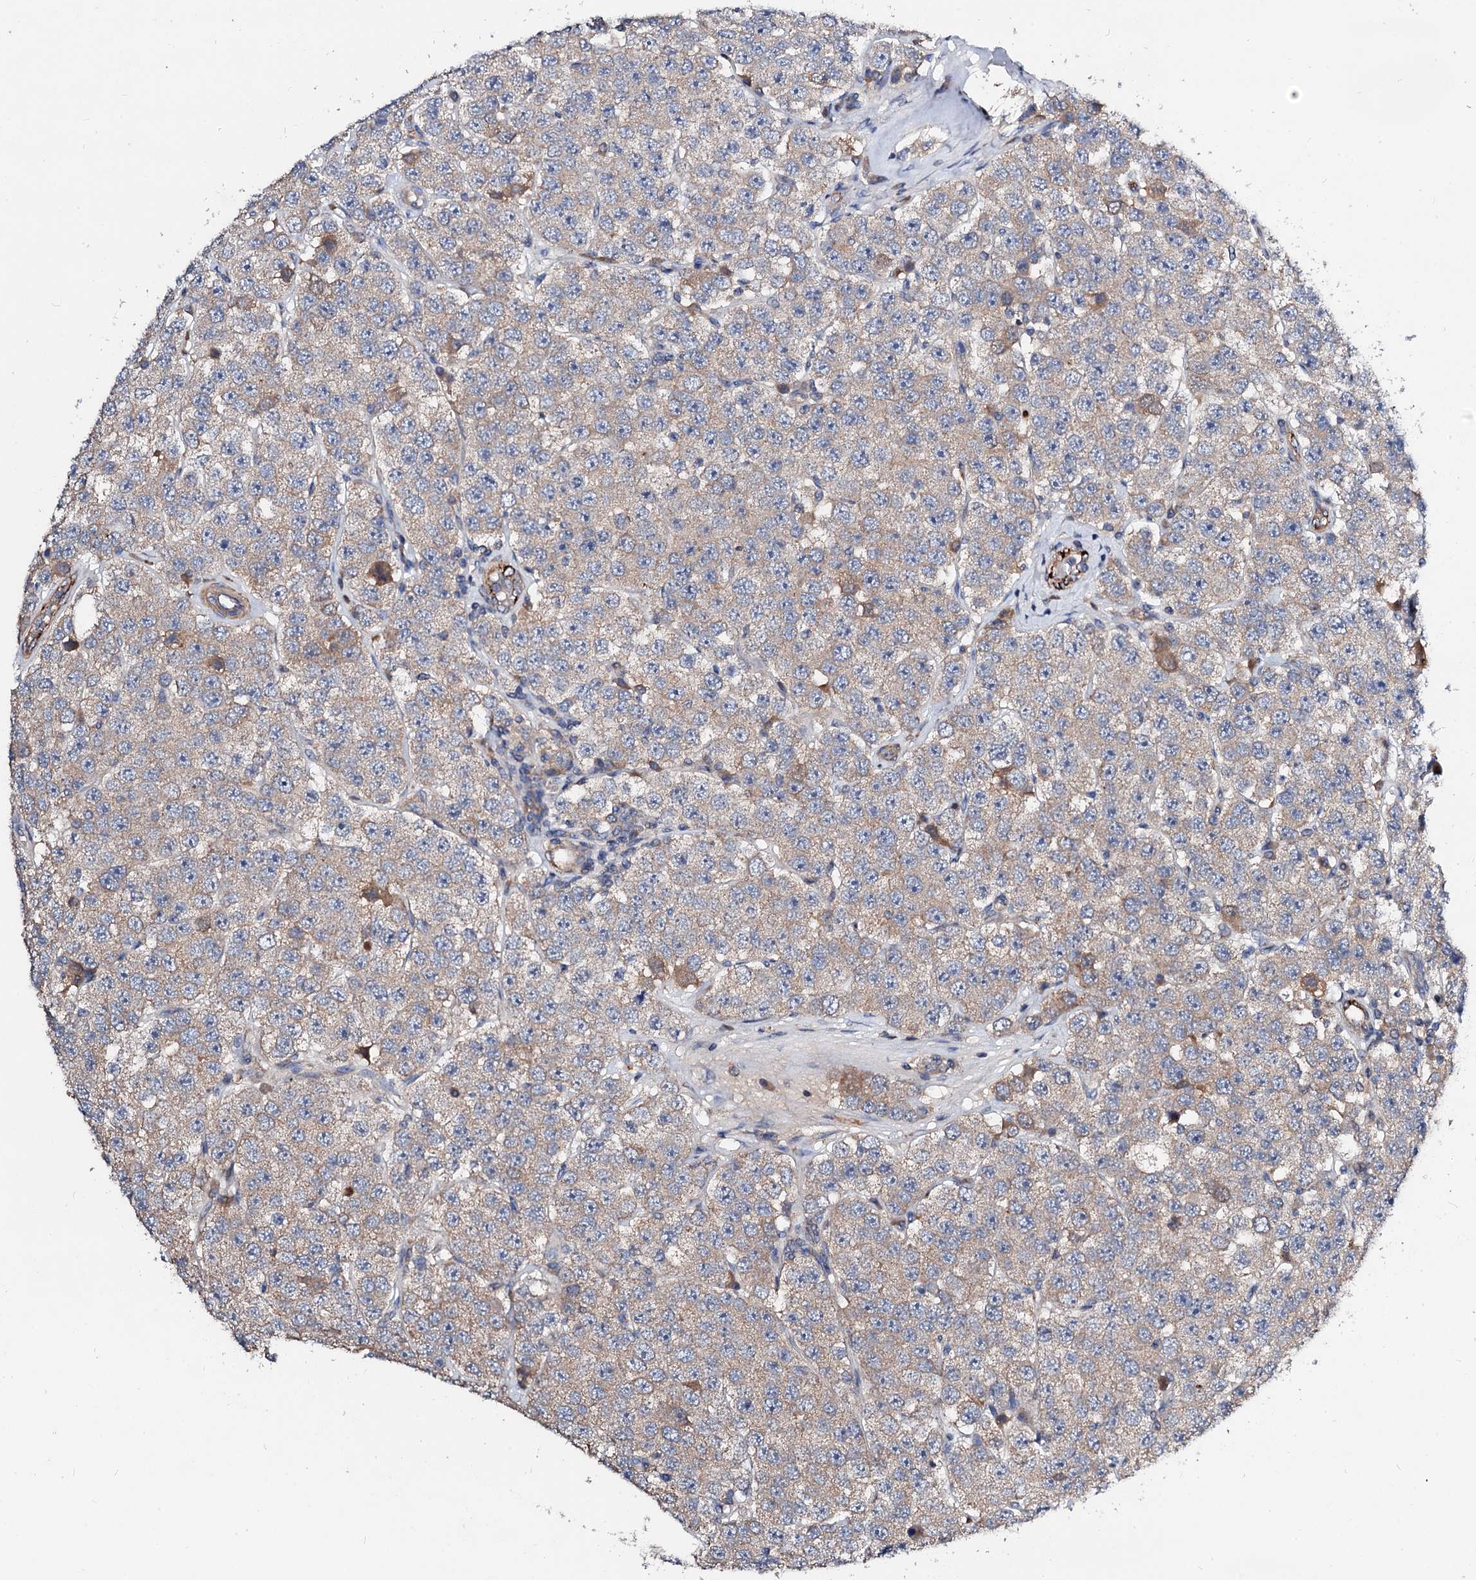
{"staining": {"intensity": "moderate", "quantity": "<25%", "location": "cytoplasmic/membranous"}, "tissue": "testis cancer", "cell_type": "Tumor cells", "image_type": "cancer", "snomed": [{"axis": "morphology", "description": "Seminoma, NOS"}, {"axis": "topography", "description": "Testis"}], "caption": "Testis cancer was stained to show a protein in brown. There is low levels of moderate cytoplasmic/membranous staining in approximately <25% of tumor cells. (DAB (3,3'-diaminobenzidine) = brown stain, brightfield microscopy at high magnification).", "gene": "FIBIN", "patient": {"sex": "male", "age": 28}}